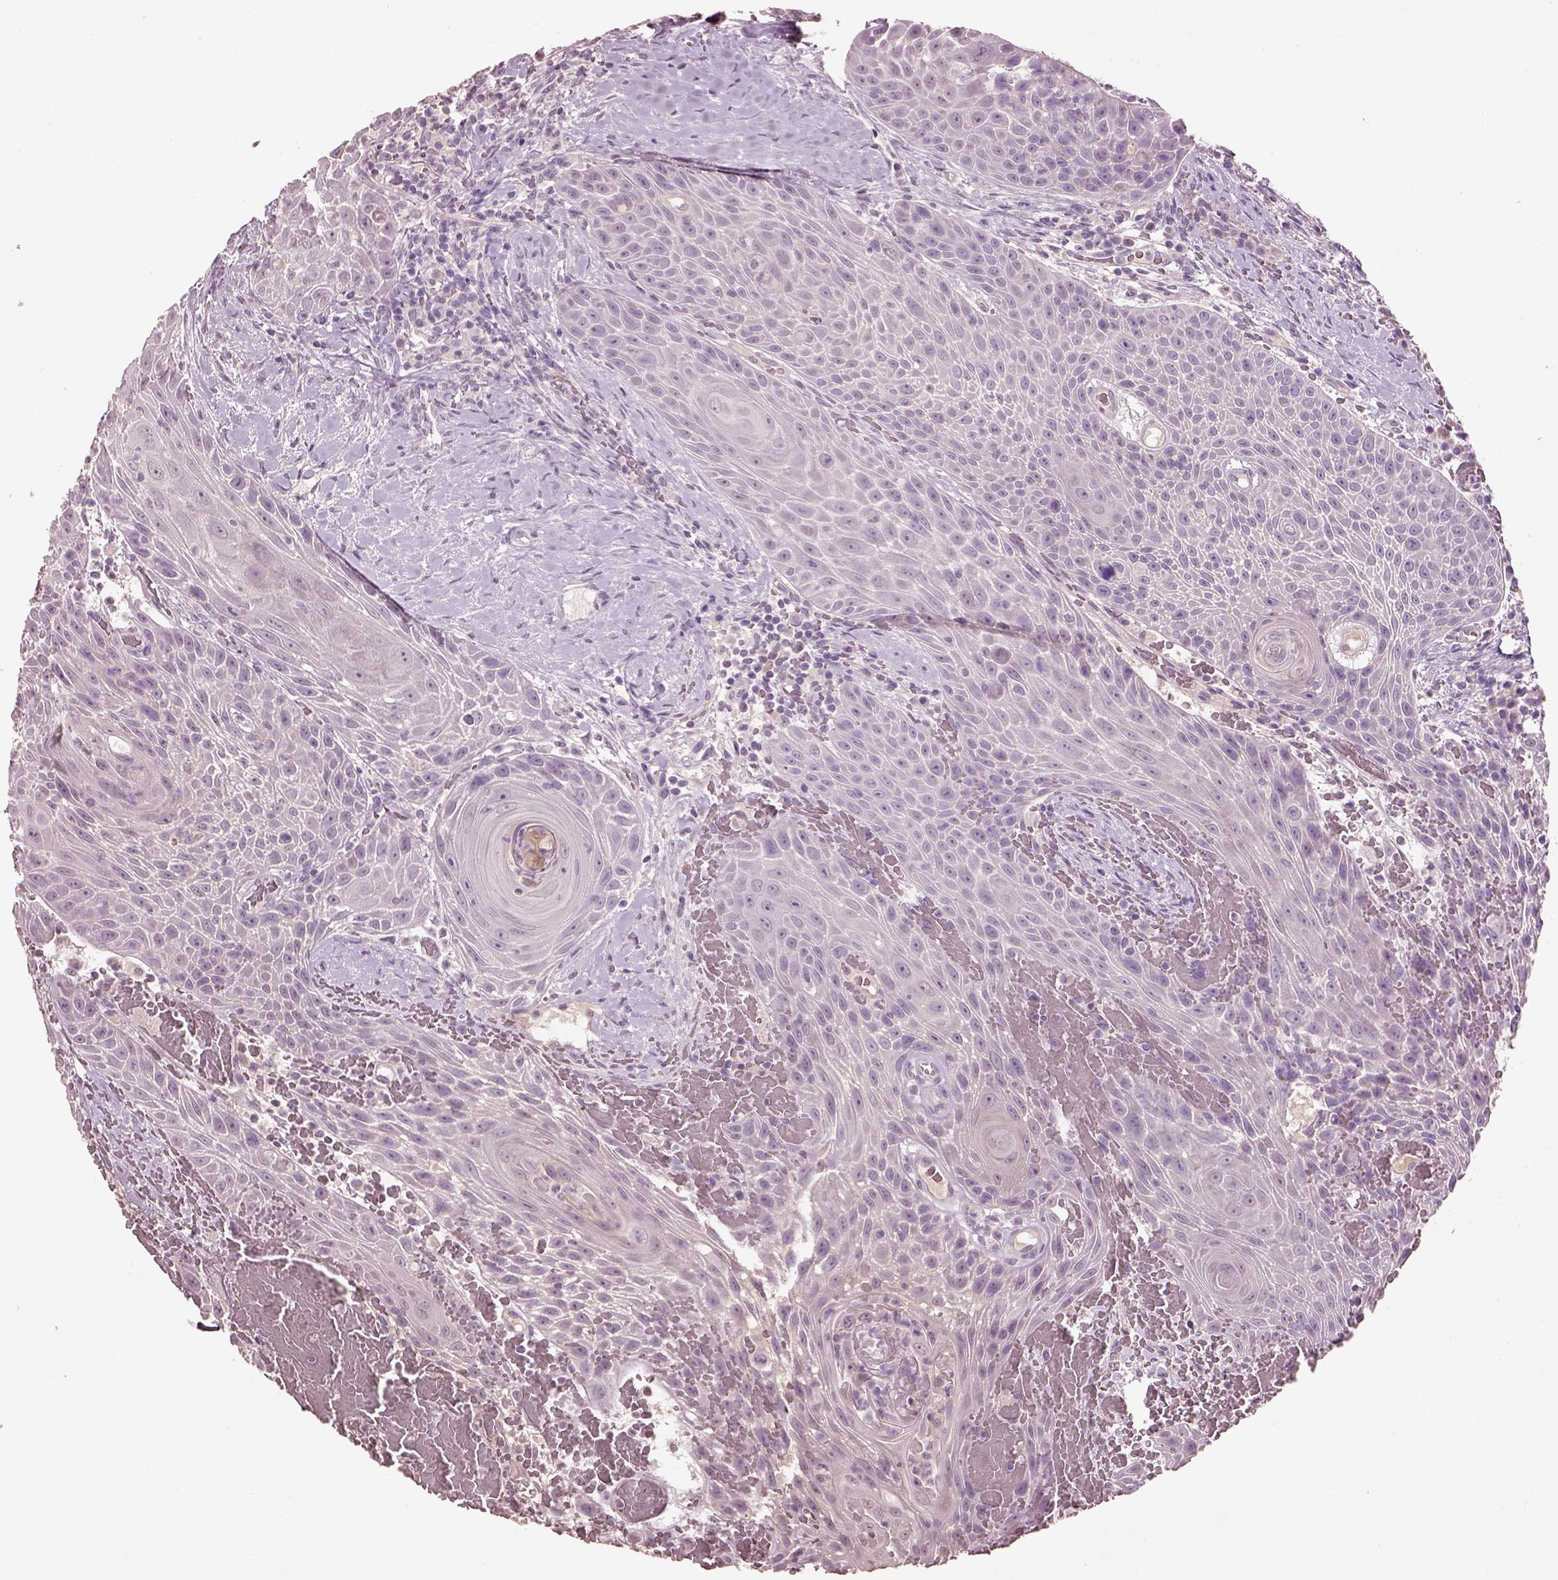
{"staining": {"intensity": "negative", "quantity": "none", "location": "none"}, "tissue": "head and neck cancer", "cell_type": "Tumor cells", "image_type": "cancer", "snomed": [{"axis": "morphology", "description": "Squamous cell carcinoma, NOS"}, {"axis": "topography", "description": "Head-Neck"}], "caption": "Protein analysis of head and neck cancer reveals no significant staining in tumor cells.", "gene": "KCNIP3", "patient": {"sex": "male", "age": 69}}